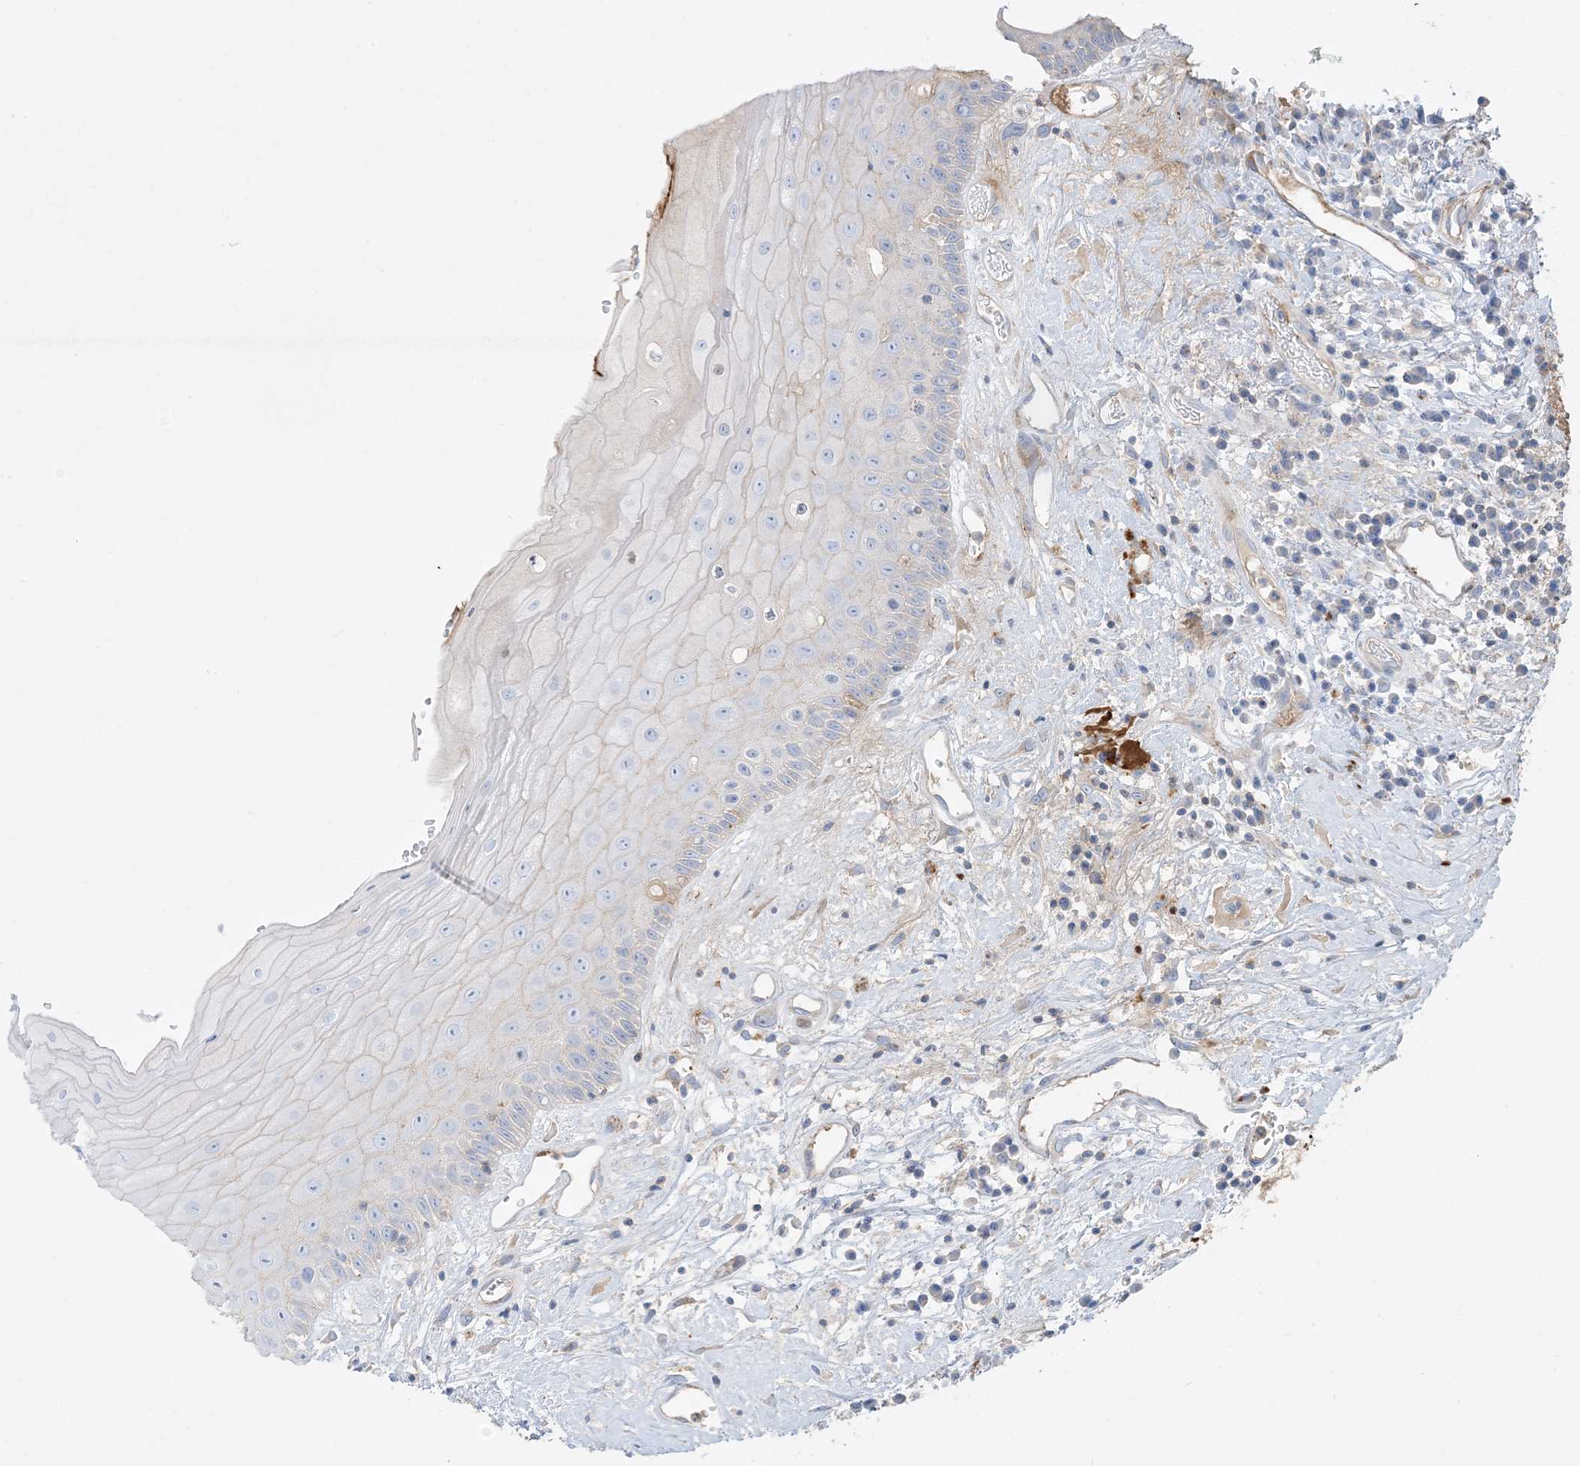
{"staining": {"intensity": "negative", "quantity": "none", "location": "none"}, "tissue": "oral mucosa", "cell_type": "Squamous epithelial cells", "image_type": "normal", "snomed": [{"axis": "morphology", "description": "Normal tissue, NOS"}, {"axis": "topography", "description": "Oral tissue"}], "caption": "The histopathology image exhibits no staining of squamous epithelial cells in benign oral mucosa. (DAB IHC, high magnification).", "gene": "GTF3C2", "patient": {"sex": "female", "age": 76}}